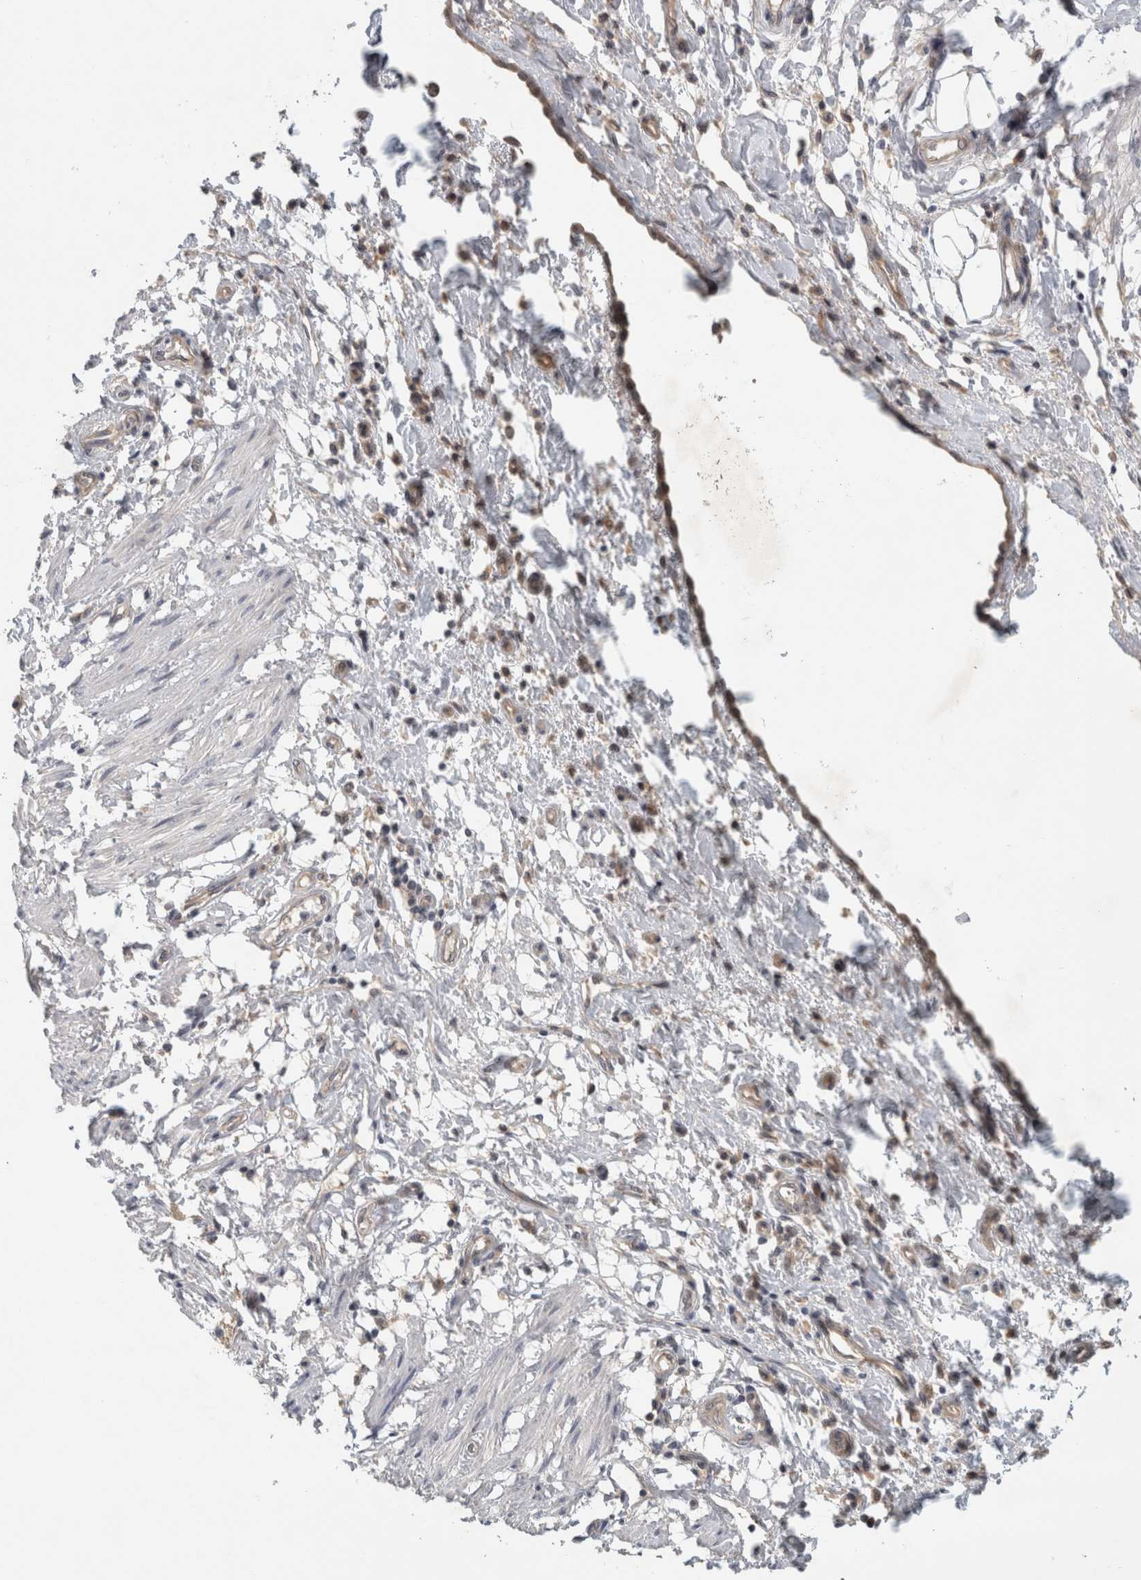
{"staining": {"intensity": "negative", "quantity": "none", "location": "none"}, "tissue": "smooth muscle", "cell_type": "Smooth muscle cells", "image_type": "normal", "snomed": [{"axis": "morphology", "description": "Normal tissue, NOS"}, {"axis": "morphology", "description": "Adenocarcinoma, NOS"}, {"axis": "topography", "description": "Smooth muscle"}, {"axis": "topography", "description": "Colon"}], "caption": "Immunohistochemistry image of benign smooth muscle: human smooth muscle stained with DAB shows no significant protein staining in smooth muscle cells.", "gene": "AASDHPPT", "patient": {"sex": "male", "age": 14}}